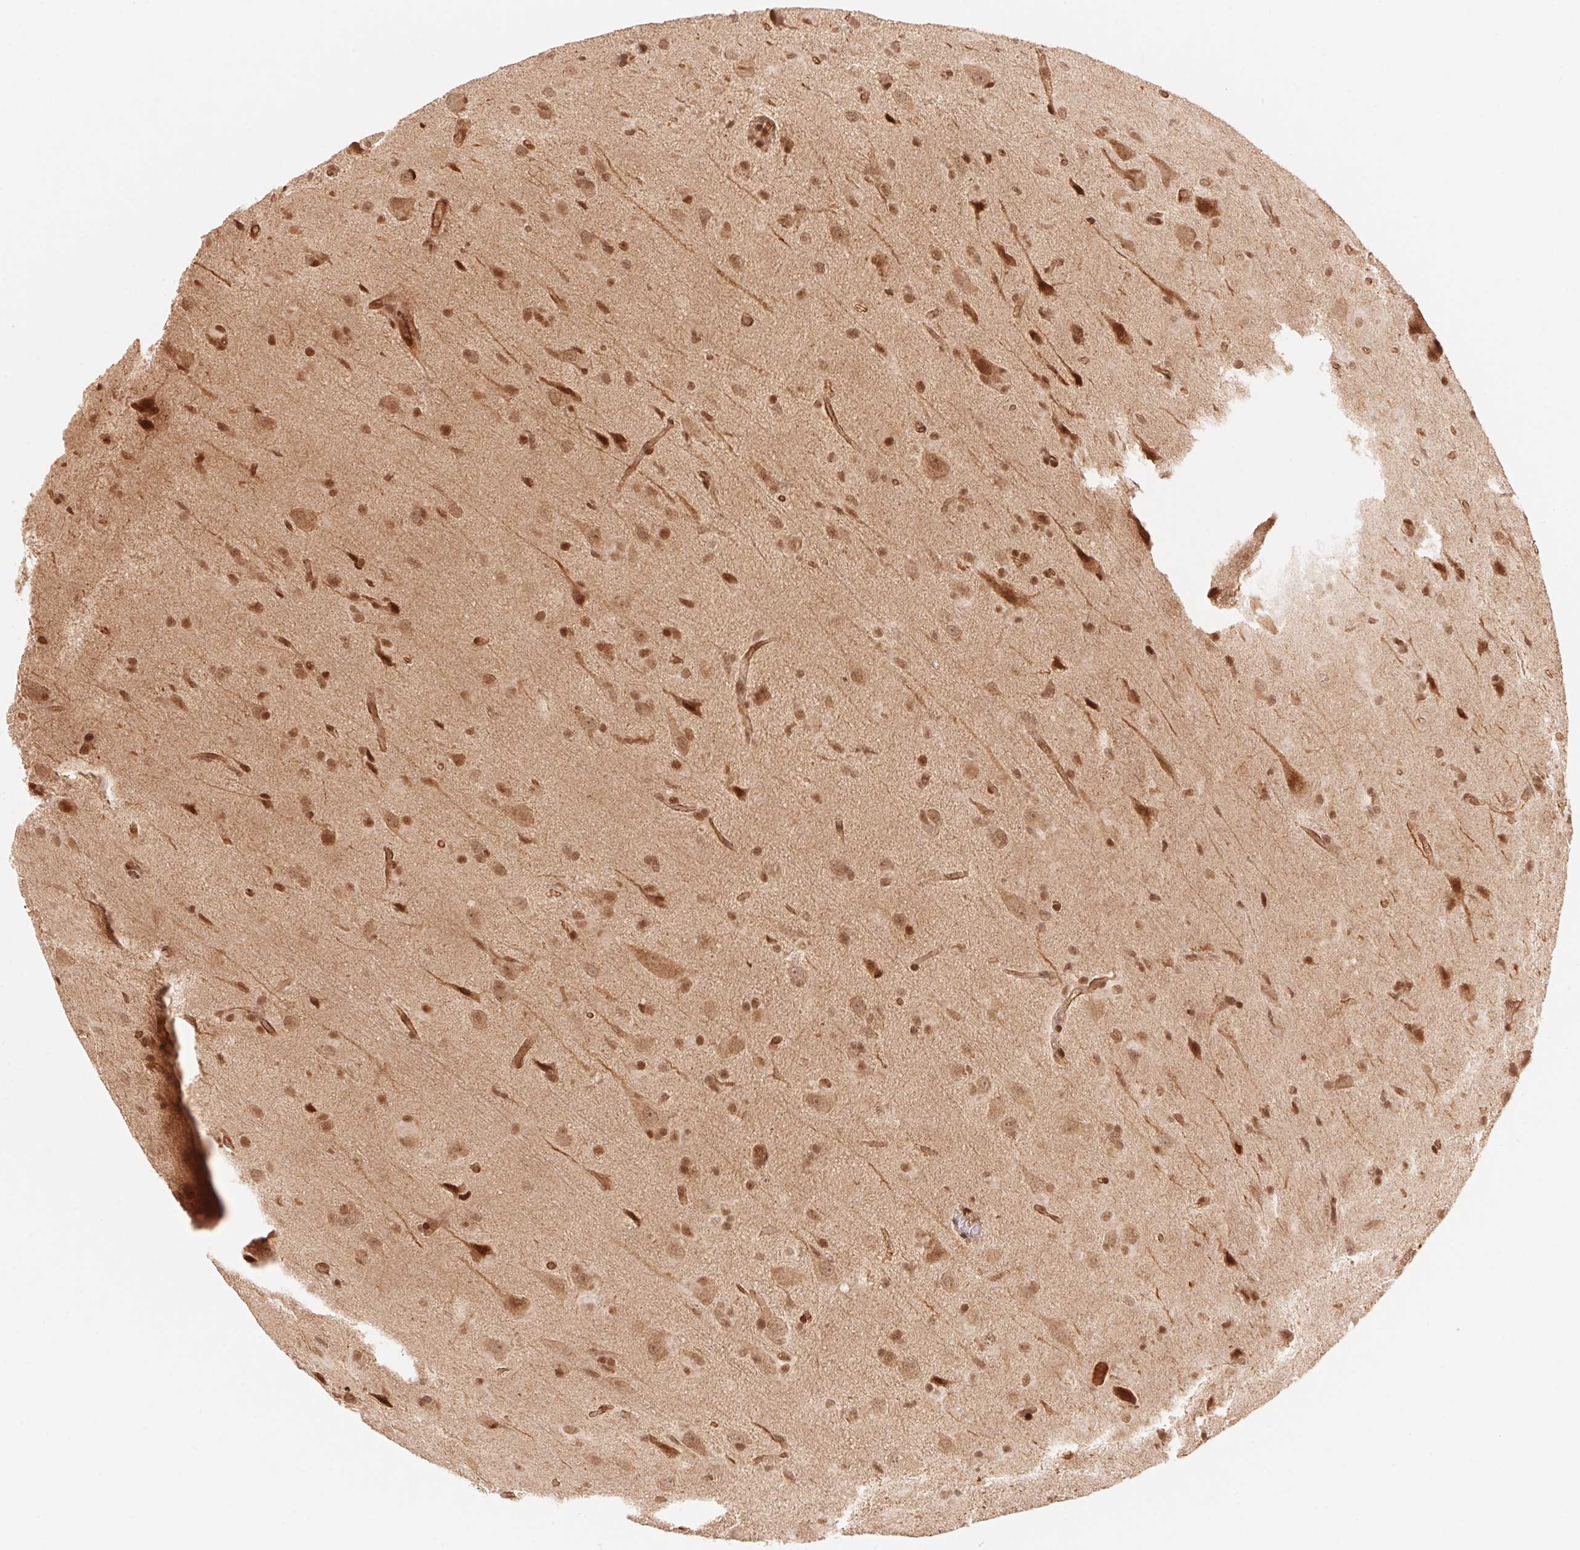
{"staining": {"intensity": "moderate", "quantity": ">75%", "location": "cytoplasmic/membranous,nuclear"}, "tissue": "glioma", "cell_type": "Tumor cells", "image_type": "cancer", "snomed": [{"axis": "morphology", "description": "Glioma, malignant, Low grade"}, {"axis": "topography", "description": "Brain"}], "caption": "This is an image of immunohistochemistry (IHC) staining of malignant low-grade glioma, which shows moderate staining in the cytoplasmic/membranous and nuclear of tumor cells.", "gene": "TNIP2", "patient": {"sex": "male", "age": 58}}